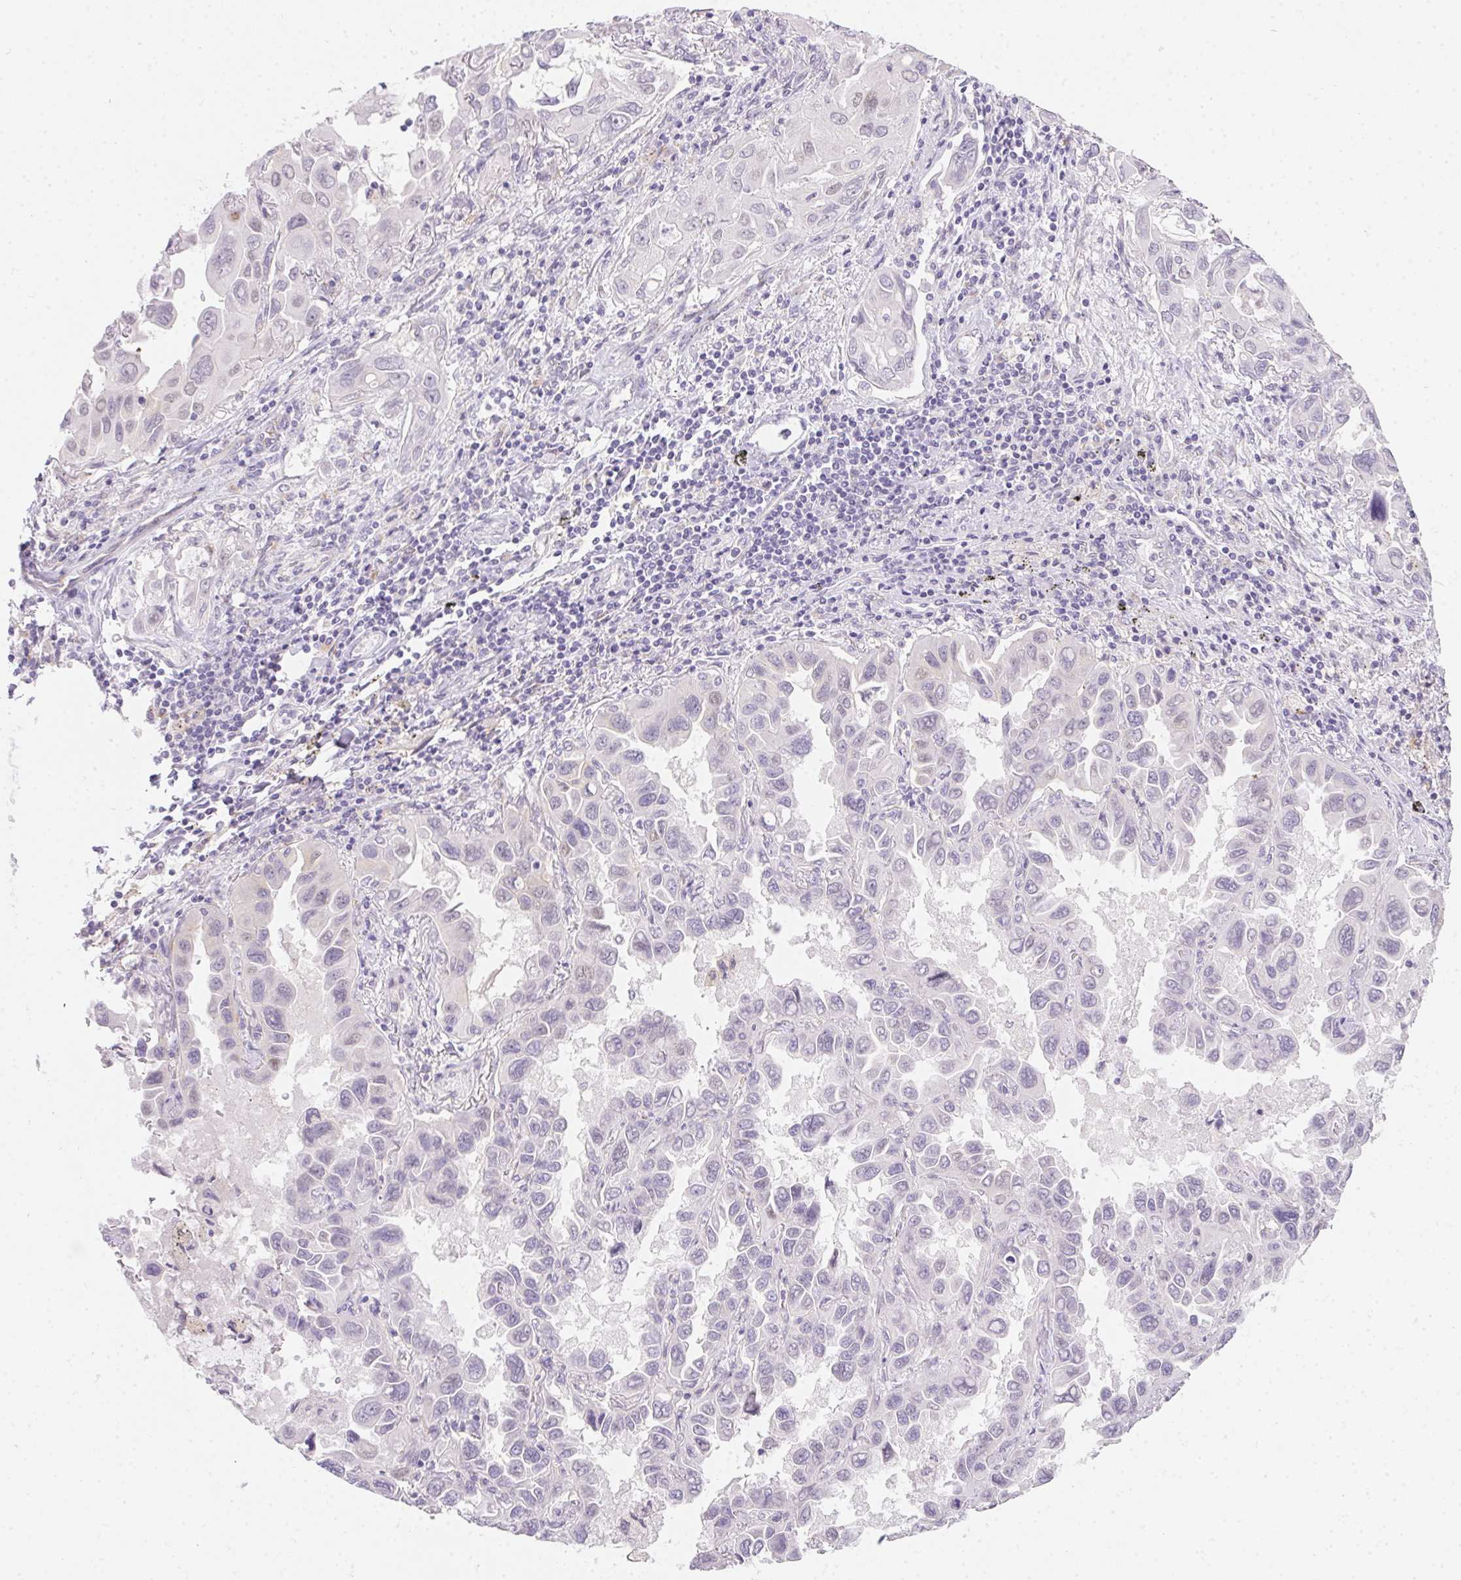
{"staining": {"intensity": "negative", "quantity": "none", "location": "none"}, "tissue": "lung cancer", "cell_type": "Tumor cells", "image_type": "cancer", "snomed": [{"axis": "morphology", "description": "Adenocarcinoma, NOS"}, {"axis": "topography", "description": "Lung"}], "caption": "Tumor cells are negative for brown protein staining in lung cancer.", "gene": "MORC1", "patient": {"sex": "male", "age": 64}}